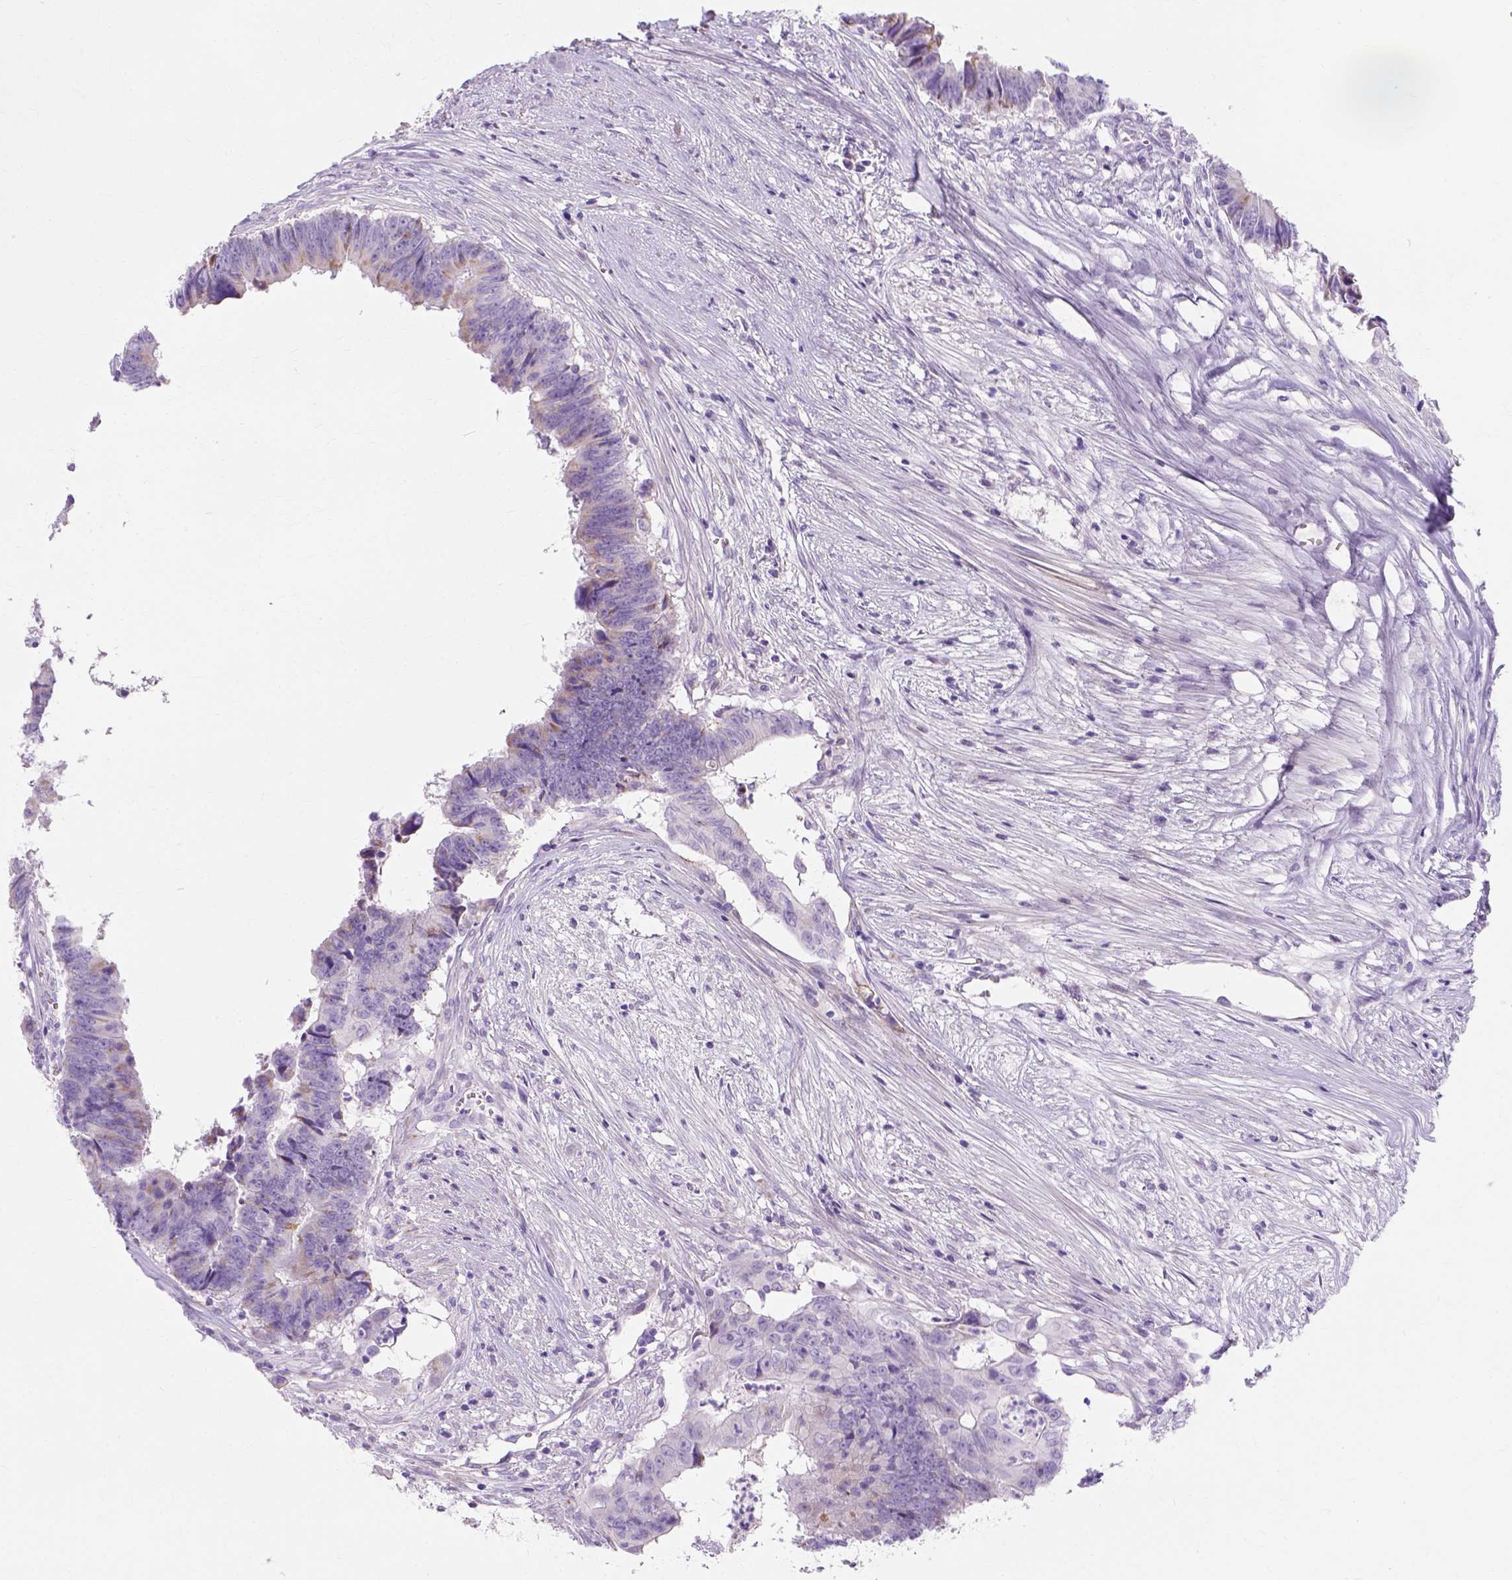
{"staining": {"intensity": "weak", "quantity": "<25%", "location": "cytoplasmic/membranous"}, "tissue": "colorectal cancer", "cell_type": "Tumor cells", "image_type": "cancer", "snomed": [{"axis": "morphology", "description": "Adenocarcinoma, NOS"}, {"axis": "topography", "description": "Colon"}], "caption": "Human colorectal adenocarcinoma stained for a protein using immunohistochemistry (IHC) demonstrates no positivity in tumor cells.", "gene": "MYH15", "patient": {"sex": "female", "age": 82}}